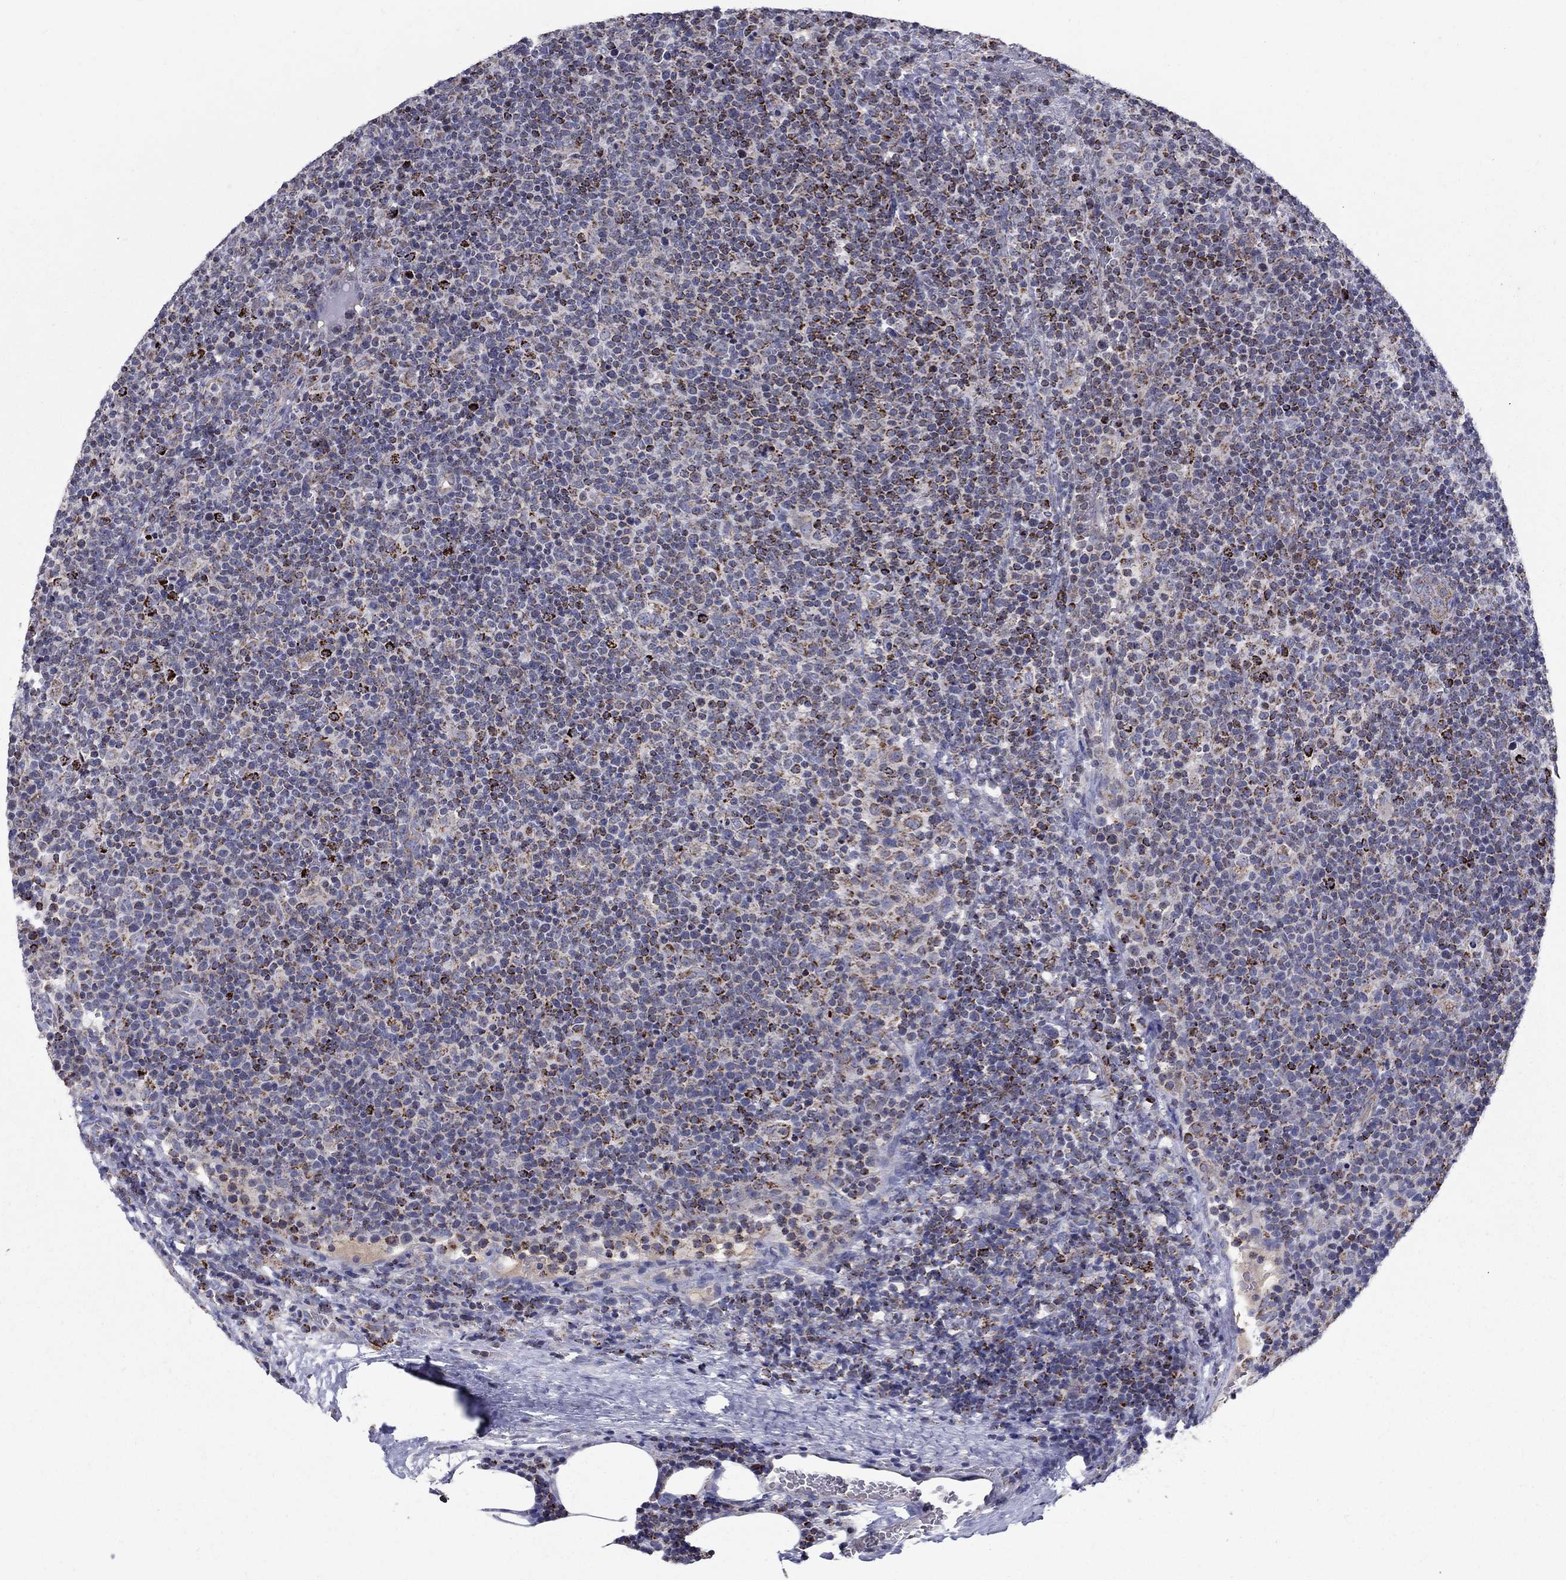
{"staining": {"intensity": "strong", "quantity": "<25%", "location": "cytoplasmic/membranous"}, "tissue": "lymphoma", "cell_type": "Tumor cells", "image_type": "cancer", "snomed": [{"axis": "morphology", "description": "Malignant lymphoma, non-Hodgkin's type, High grade"}, {"axis": "topography", "description": "Lymph node"}], "caption": "This is a histology image of immunohistochemistry (IHC) staining of high-grade malignant lymphoma, non-Hodgkin's type, which shows strong positivity in the cytoplasmic/membranous of tumor cells.", "gene": "SLC4A10", "patient": {"sex": "male", "age": 61}}